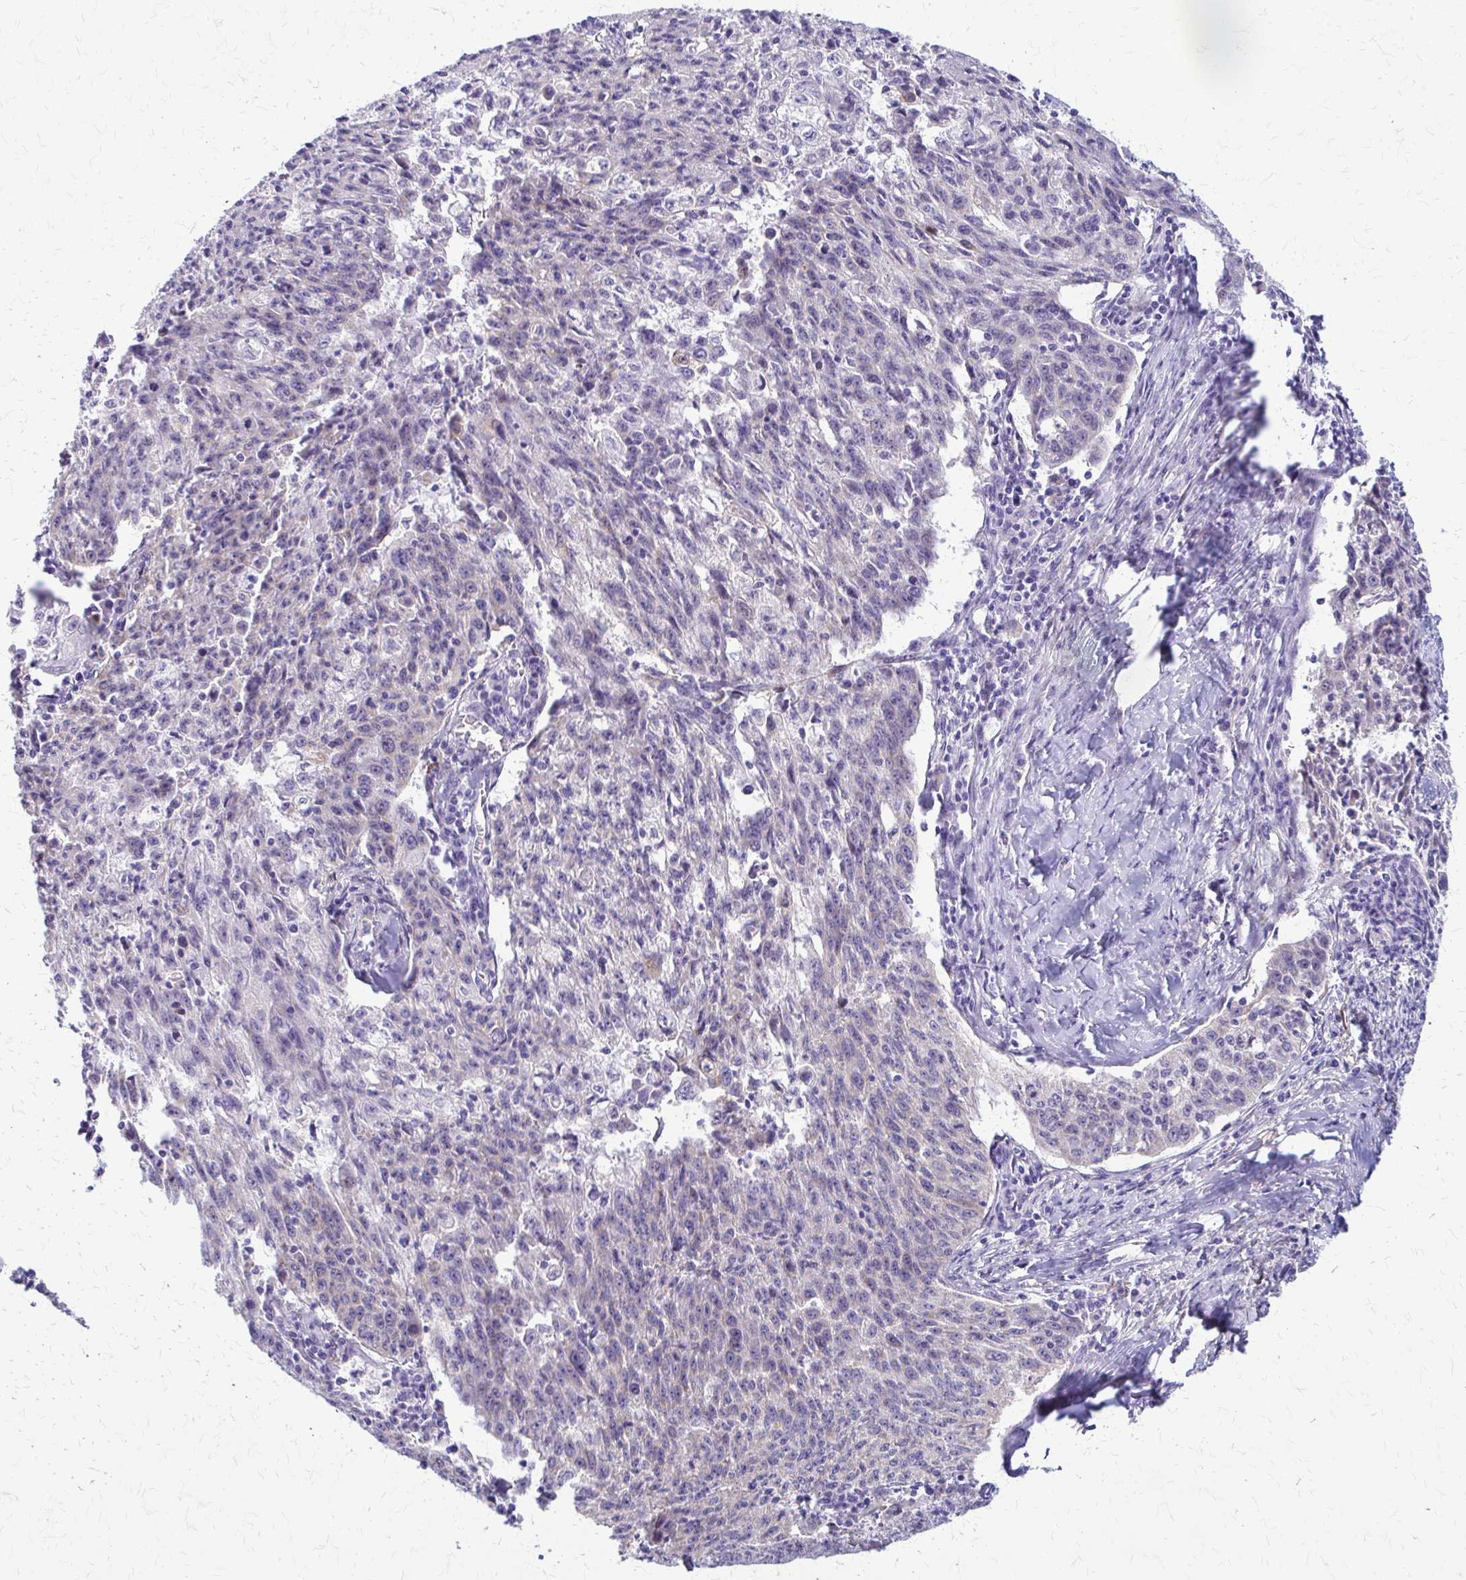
{"staining": {"intensity": "weak", "quantity": "<25%", "location": "cytoplasmic/membranous"}, "tissue": "lung cancer", "cell_type": "Tumor cells", "image_type": "cancer", "snomed": [{"axis": "morphology", "description": "Squamous cell carcinoma, NOS"}, {"axis": "morphology", "description": "Squamous cell carcinoma, metastatic, NOS"}, {"axis": "topography", "description": "Bronchus"}, {"axis": "topography", "description": "Lung"}], "caption": "A photomicrograph of human lung metastatic squamous cell carcinoma is negative for staining in tumor cells.", "gene": "SAMD13", "patient": {"sex": "male", "age": 62}}